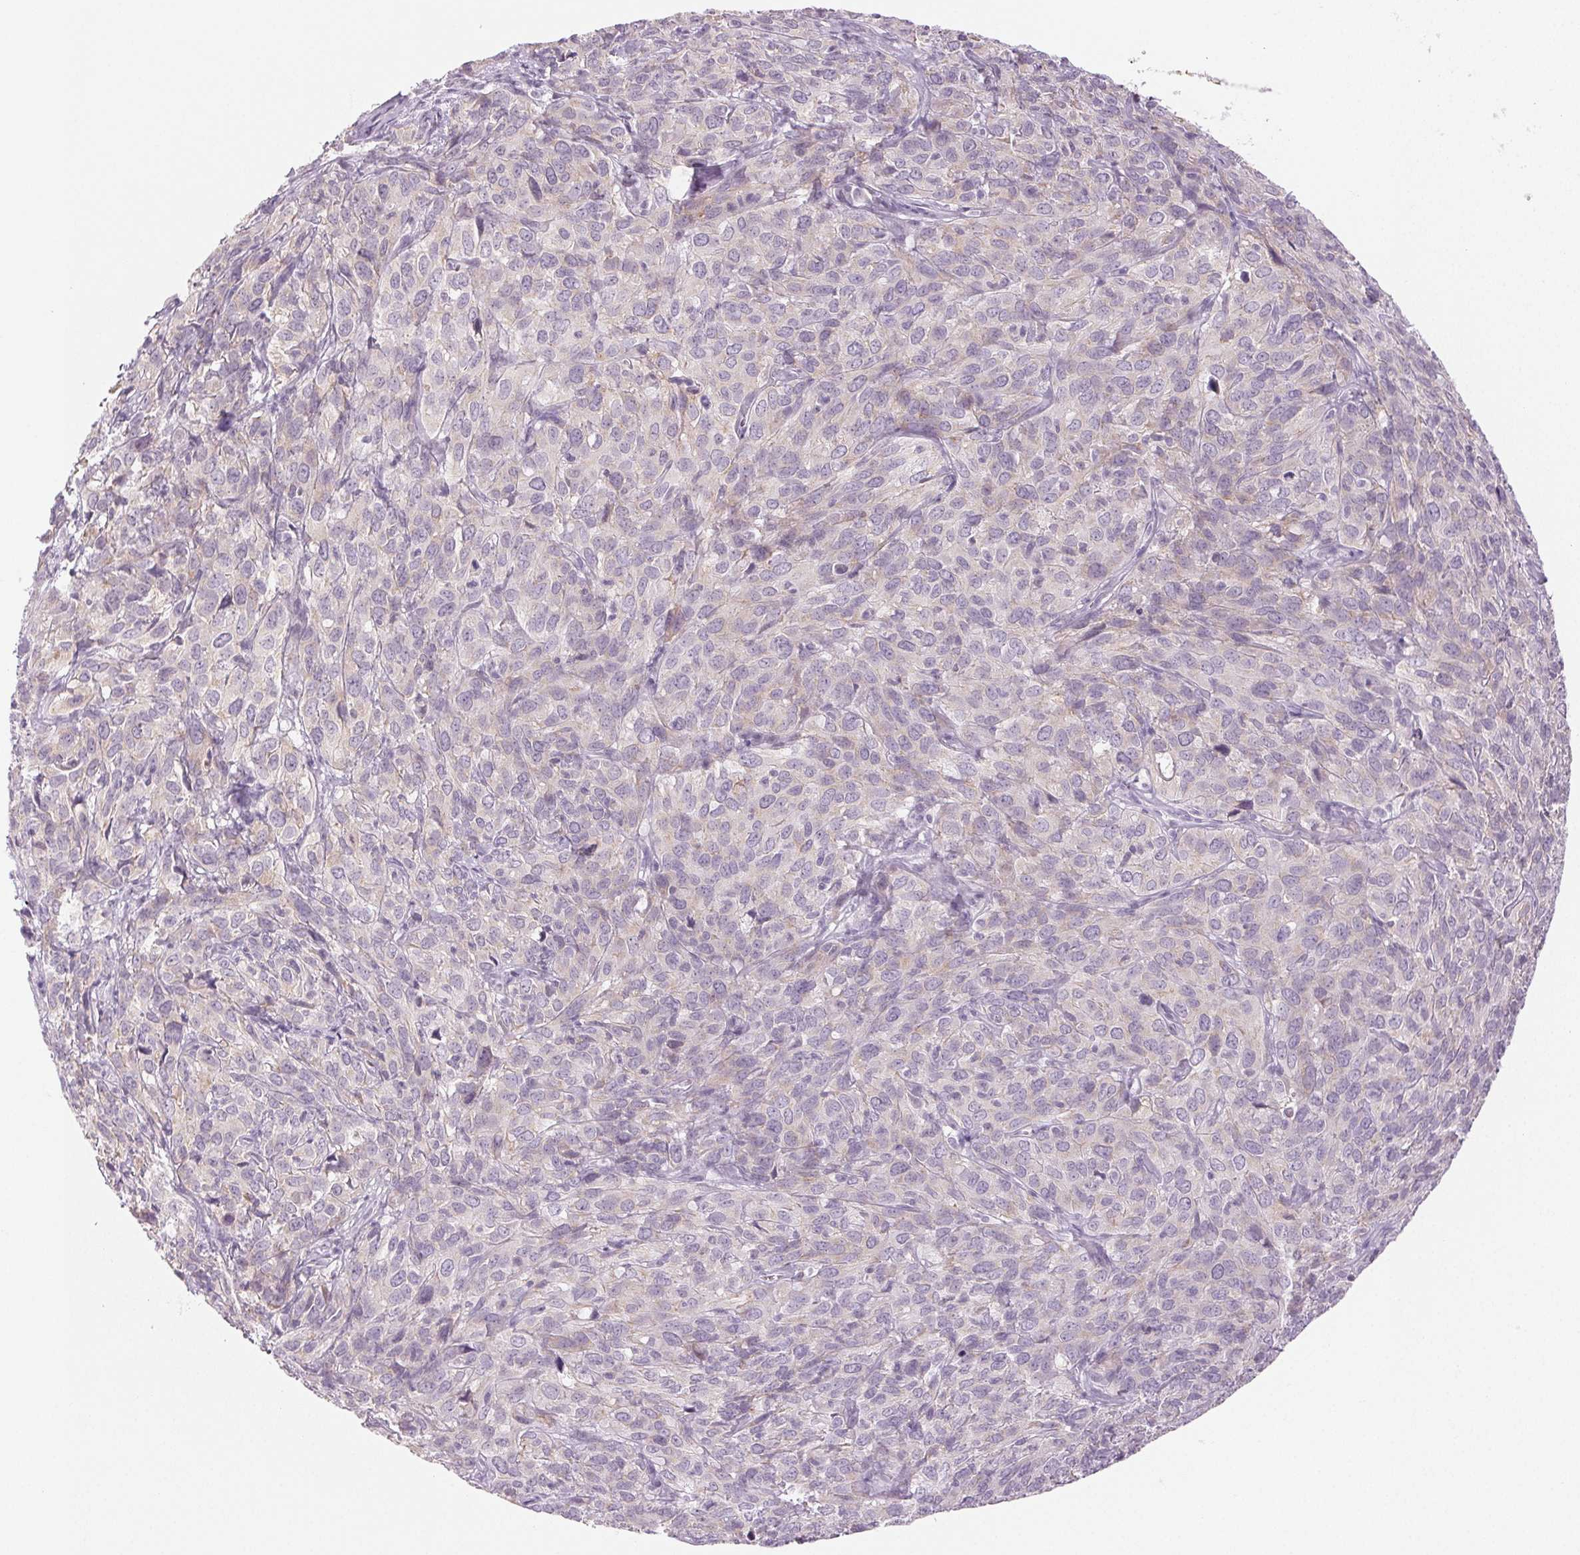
{"staining": {"intensity": "negative", "quantity": "none", "location": "none"}, "tissue": "cervical cancer", "cell_type": "Tumor cells", "image_type": "cancer", "snomed": [{"axis": "morphology", "description": "Squamous cell carcinoma, NOS"}, {"axis": "topography", "description": "Cervix"}], "caption": "Tumor cells are negative for brown protein staining in cervical squamous cell carcinoma.", "gene": "EHHADH", "patient": {"sex": "female", "age": 51}}